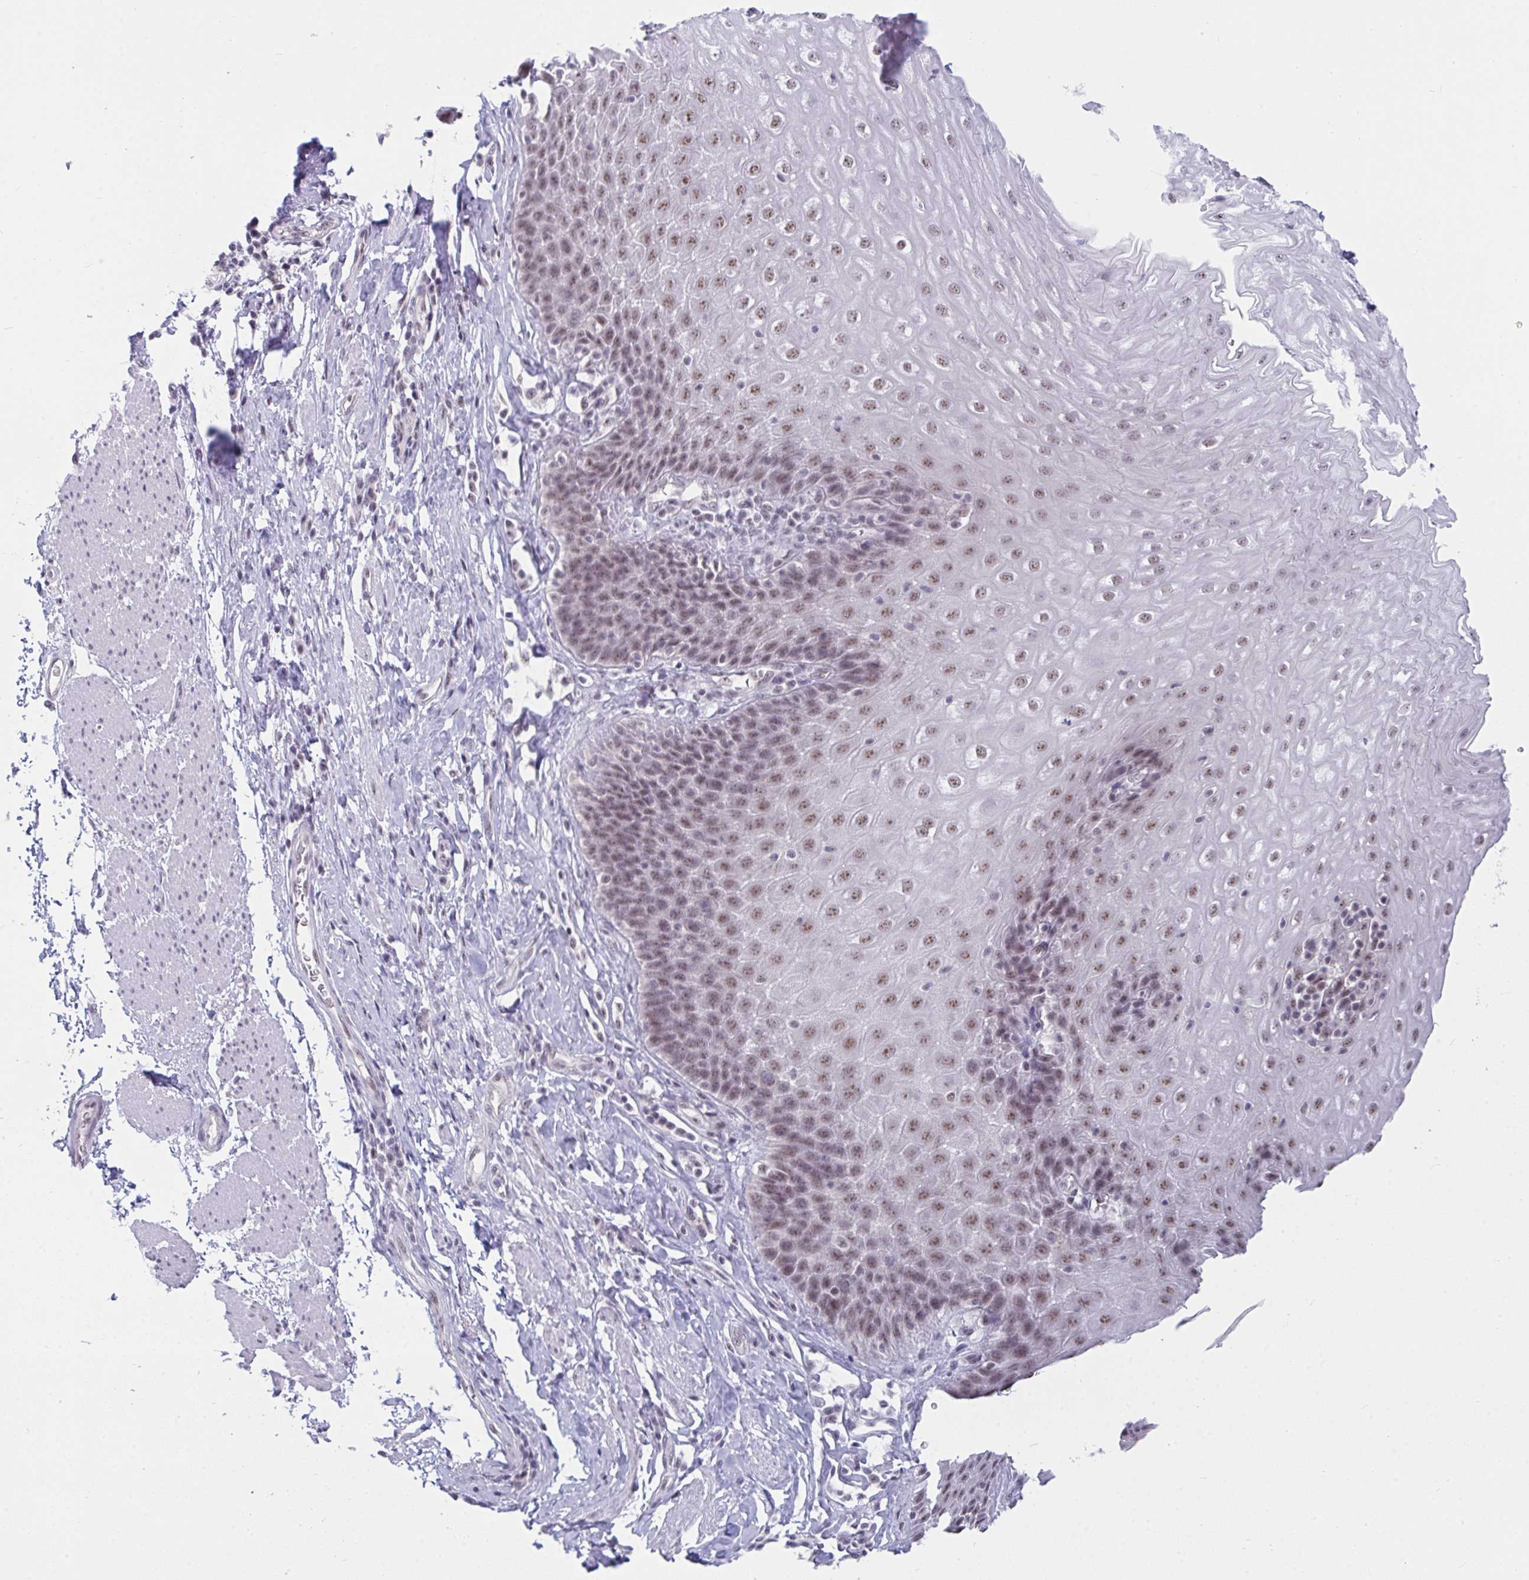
{"staining": {"intensity": "moderate", "quantity": ">75%", "location": "nuclear"}, "tissue": "esophagus", "cell_type": "Squamous epithelial cells", "image_type": "normal", "snomed": [{"axis": "morphology", "description": "Normal tissue, NOS"}, {"axis": "topography", "description": "Esophagus"}], "caption": "The immunohistochemical stain shows moderate nuclear expression in squamous epithelial cells of benign esophagus.", "gene": "PRR14", "patient": {"sex": "female", "age": 61}}